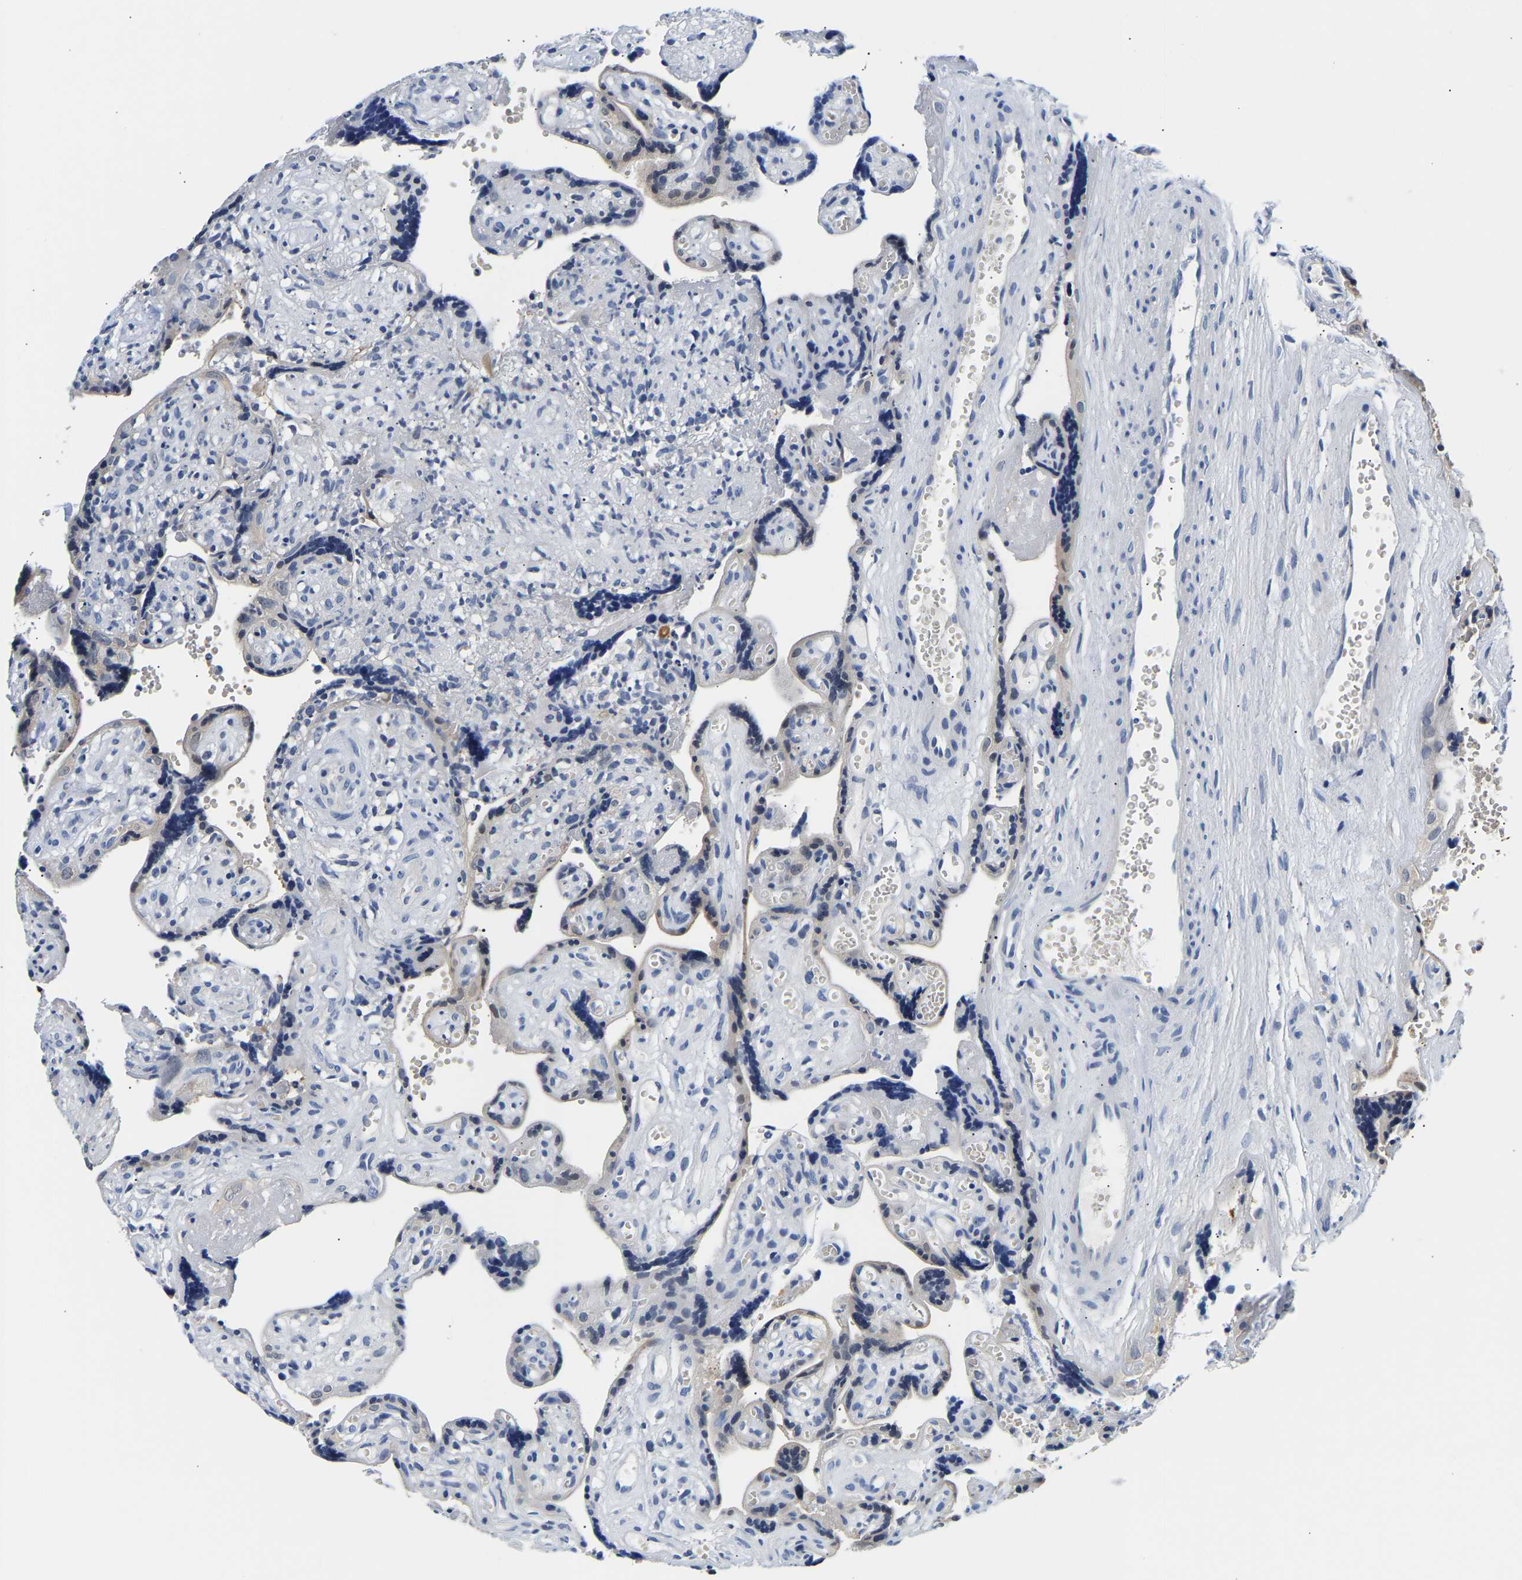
{"staining": {"intensity": "moderate", "quantity": ">75%", "location": "cytoplasmic/membranous"}, "tissue": "placenta", "cell_type": "Decidual cells", "image_type": "normal", "snomed": [{"axis": "morphology", "description": "Normal tissue, NOS"}, {"axis": "topography", "description": "Placenta"}], "caption": "Human placenta stained with a brown dye exhibits moderate cytoplasmic/membranous positive staining in about >75% of decidual cells.", "gene": "UCHL3", "patient": {"sex": "female", "age": 30}}